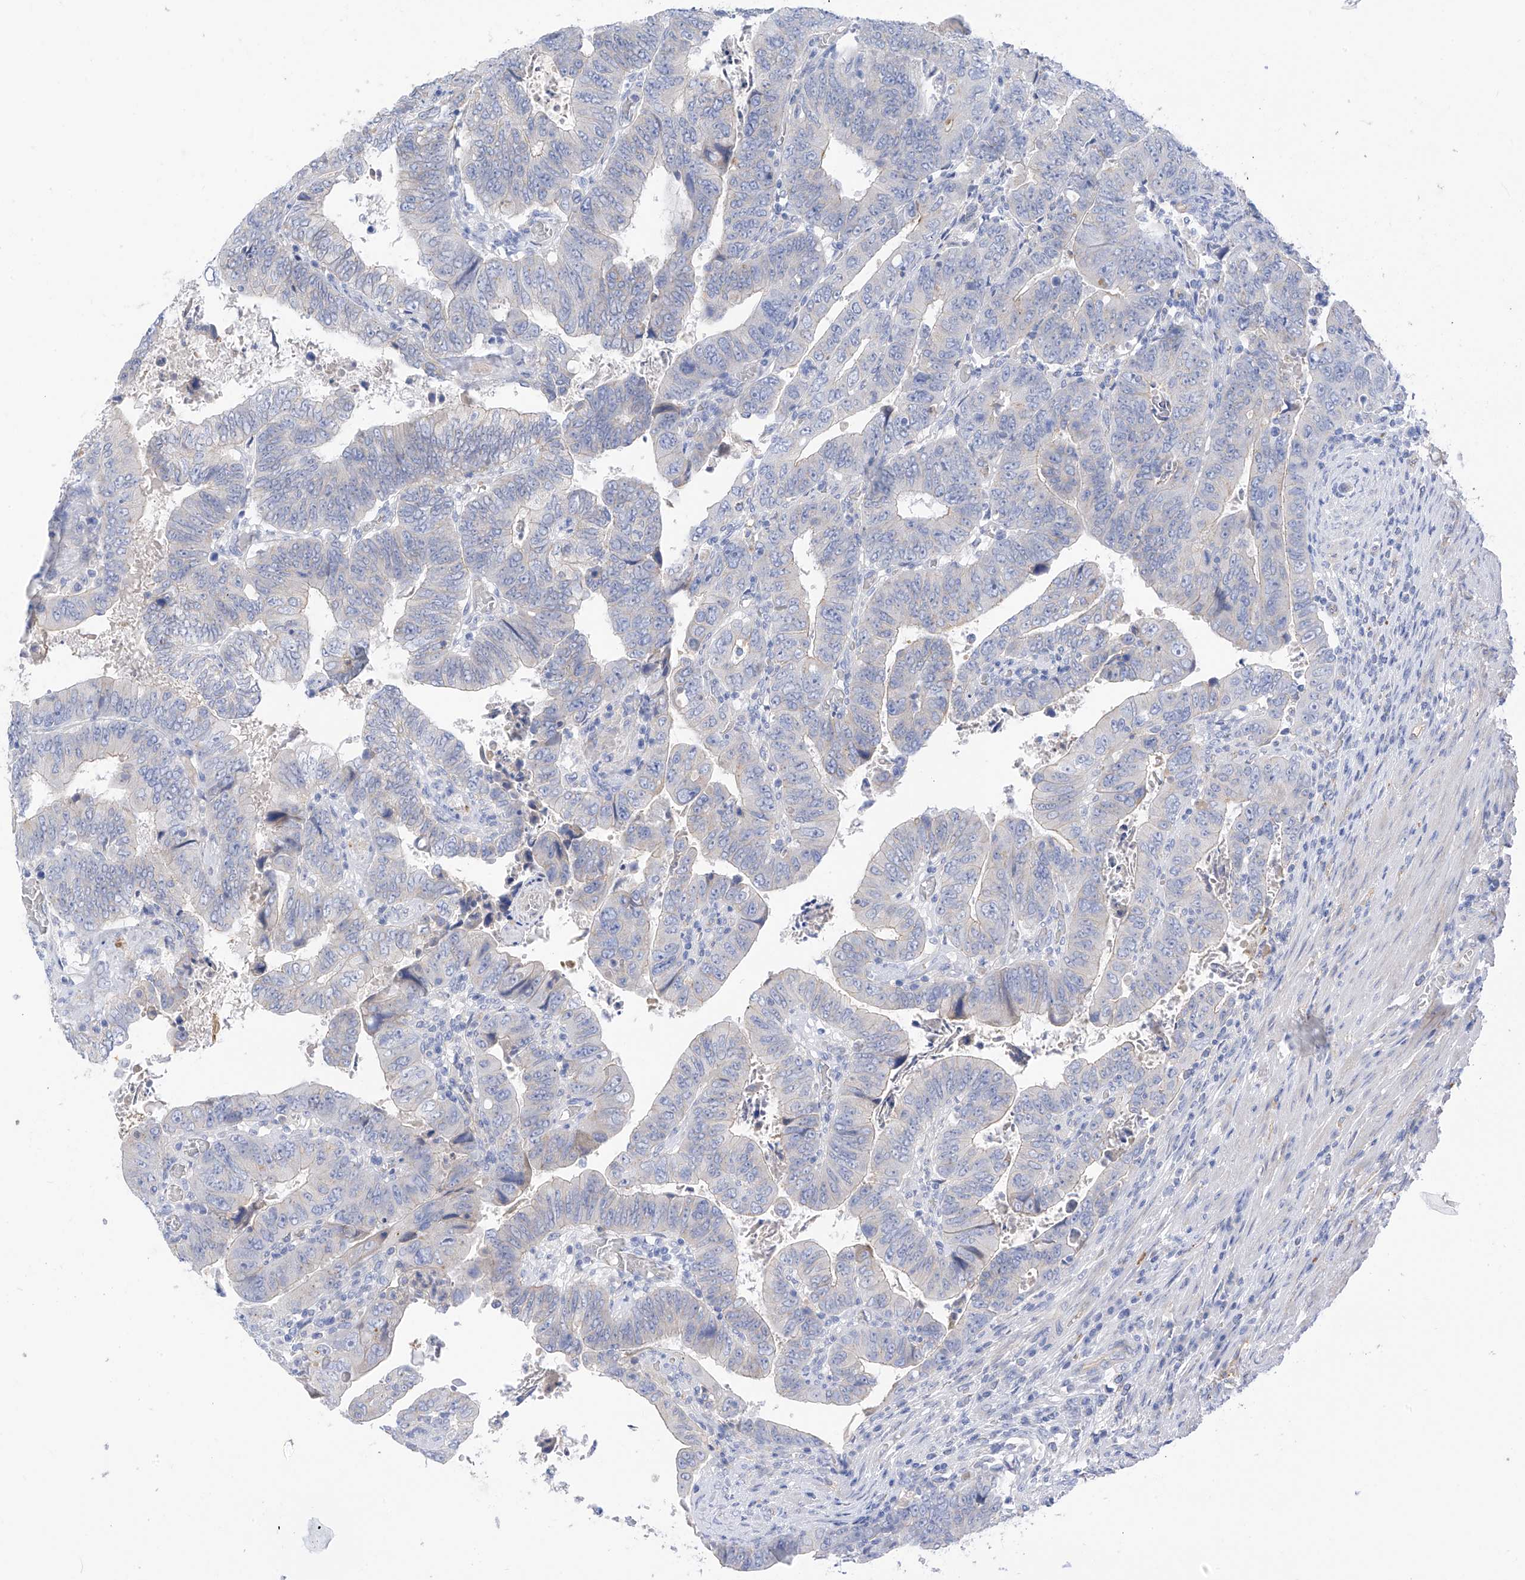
{"staining": {"intensity": "negative", "quantity": "none", "location": "none"}, "tissue": "colorectal cancer", "cell_type": "Tumor cells", "image_type": "cancer", "snomed": [{"axis": "morphology", "description": "Normal tissue, NOS"}, {"axis": "morphology", "description": "Adenocarcinoma, NOS"}, {"axis": "topography", "description": "Rectum"}], "caption": "This is an immunohistochemistry micrograph of colorectal cancer. There is no expression in tumor cells.", "gene": "ITGA9", "patient": {"sex": "female", "age": 65}}